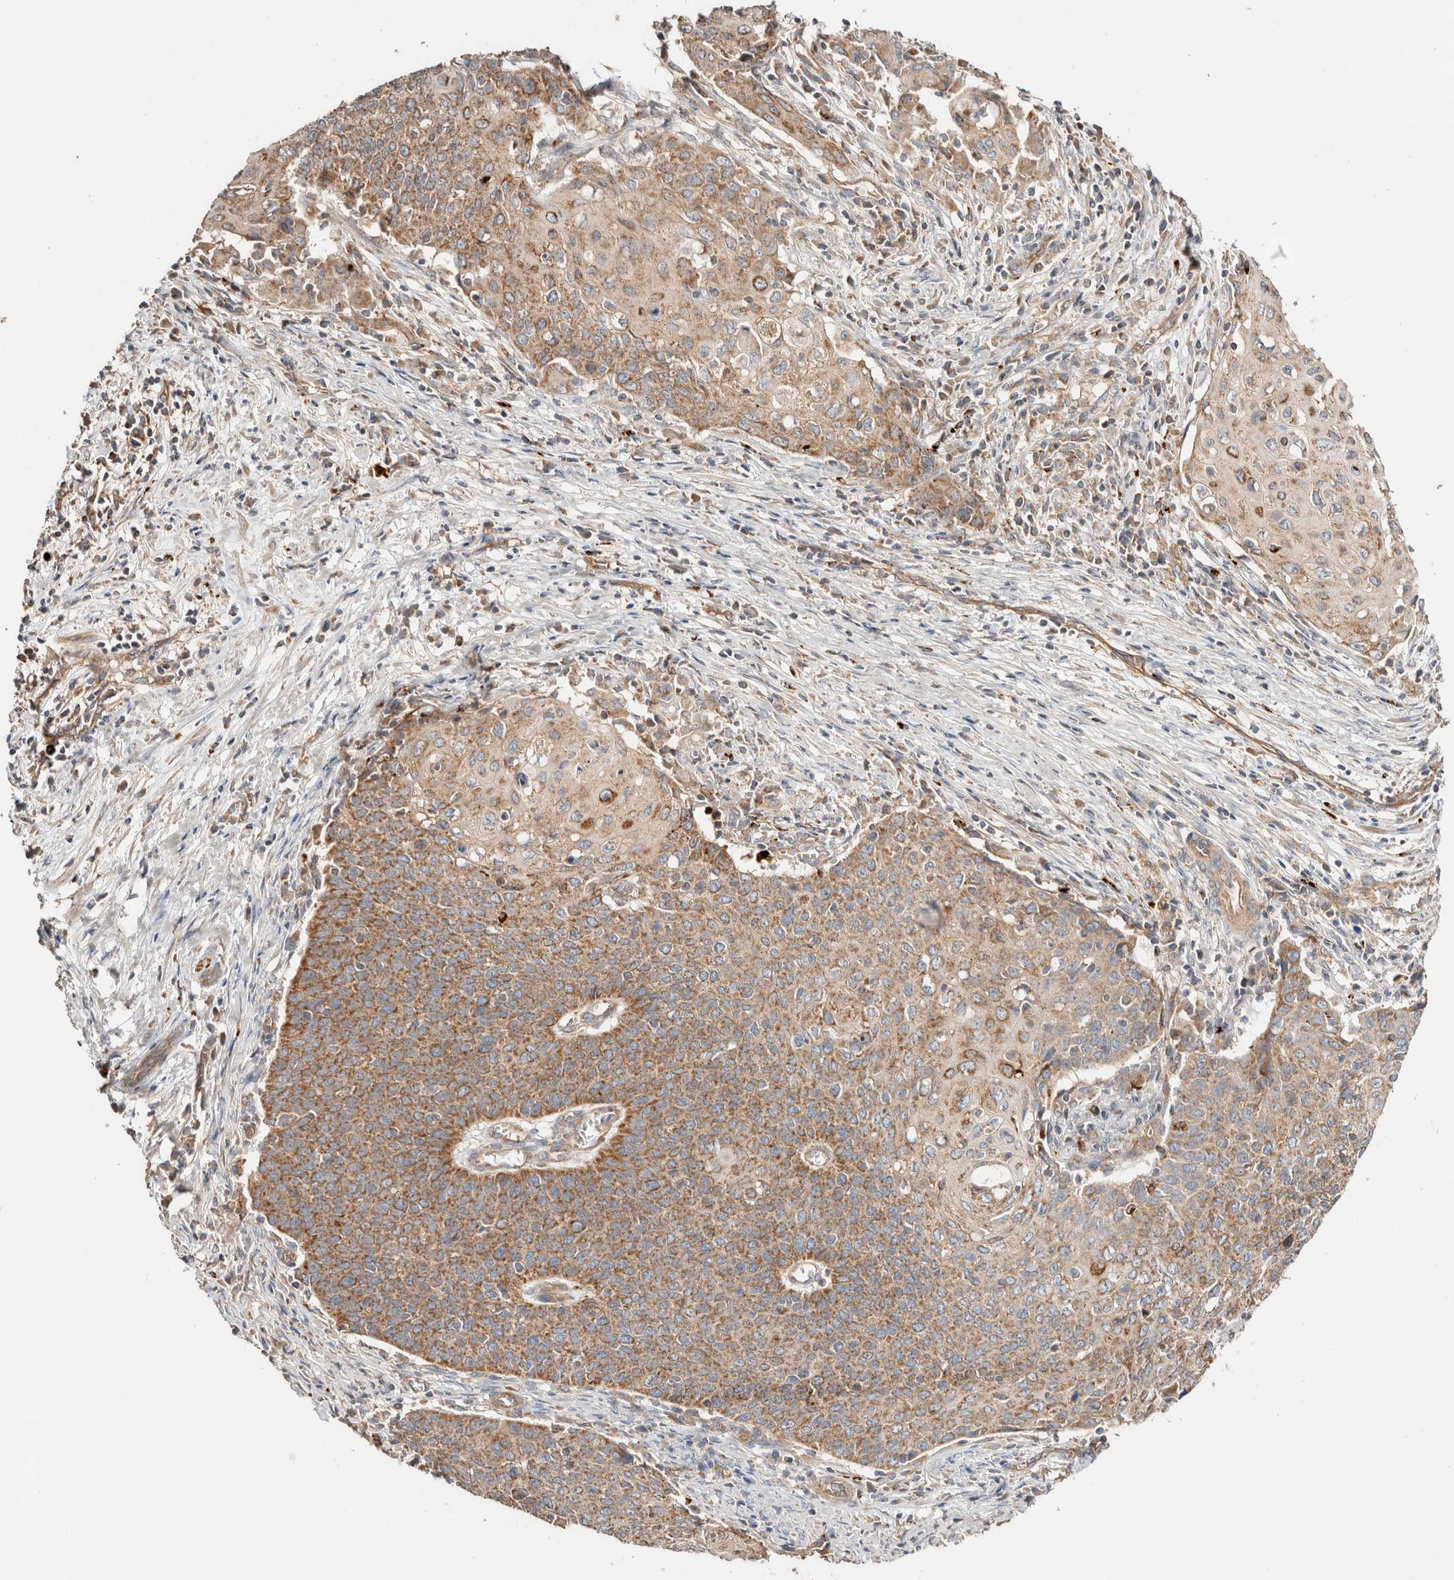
{"staining": {"intensity": "moderate", "quantity": ">75%", "location": "cytoplasmic/membranous"}, "tissue": "cervical cancer", "cell_type": "Tumor cells", "image_type": "cancer", "snomed": [{"axis": "morphology", "description": "Squamous cell carcinoma, NOS"}, {"axis": "topography", "description": "Cervix"}], "caption": "The histopathology image reveals immunohistochemical staining of squamous cell carcinoma (cervical). There is moderate cytoplasmic/membranous staining is identified in about >75% of tumor cells.", "gene": "B3GNTL1", "patient": {"sex": "female", "age": 39}}